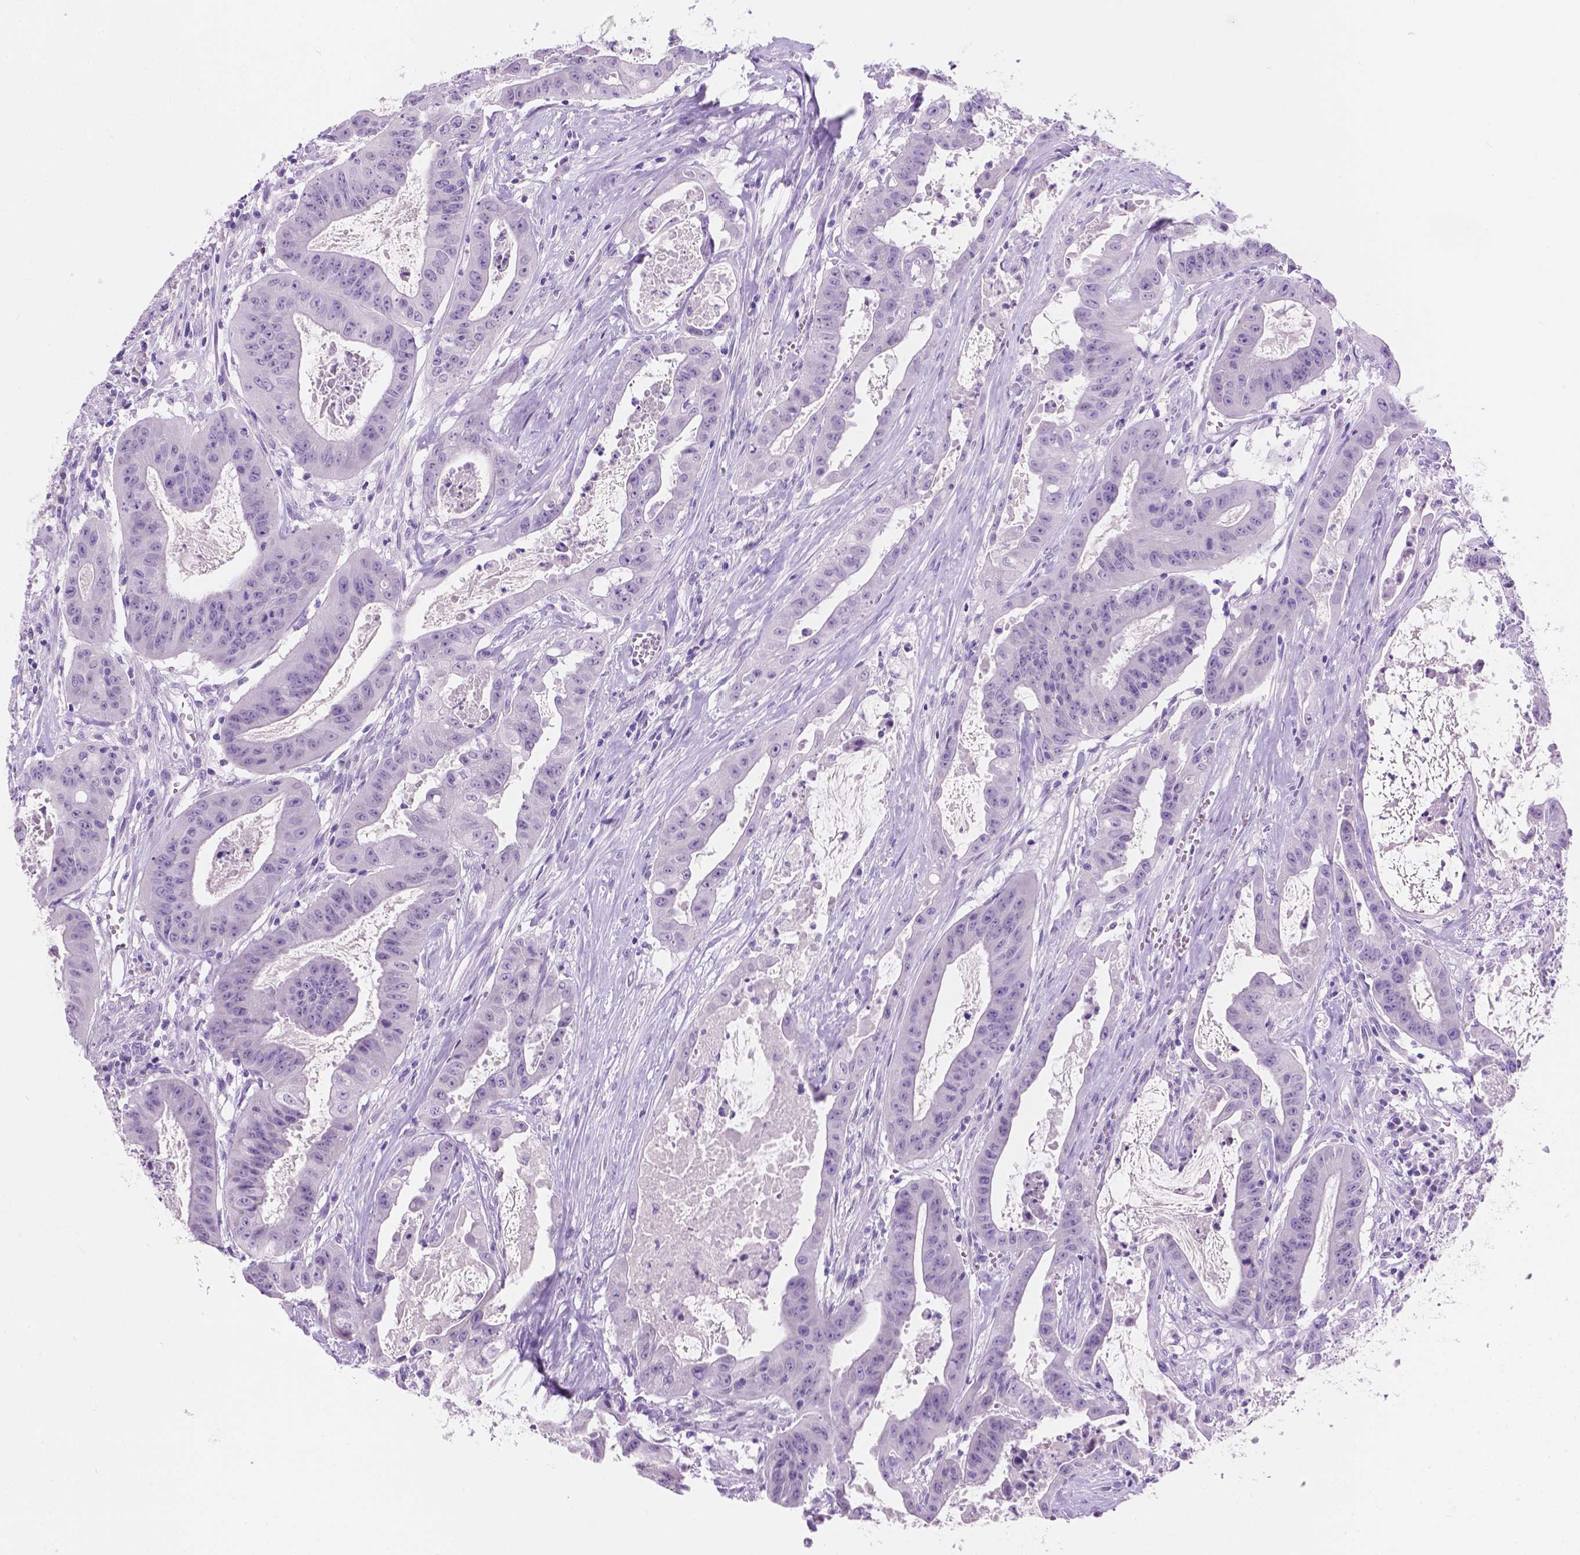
{"staining": {"intensity": "negative", "quantity": "none", "location": "none"}, "tissue": "colorectal cancer", "cell_type": "Tumor cells", "image_type": "cancer", "snomed": [{"axis": "morphology", "description": "Adenocarcinoma, NOS"}, {"axis": "topography", "description": "Colon"}], "caption": "IHC histopathology image of human adenocarcinoma (colorectal) stained for a protein (brown), which demonstrates no expression in tumor cells. (DAB (3,3'-diaminobenzidine) IHC, high magnification).", "gene": "GRIN2B", "patient": {"sex": "male", "age": 33}}